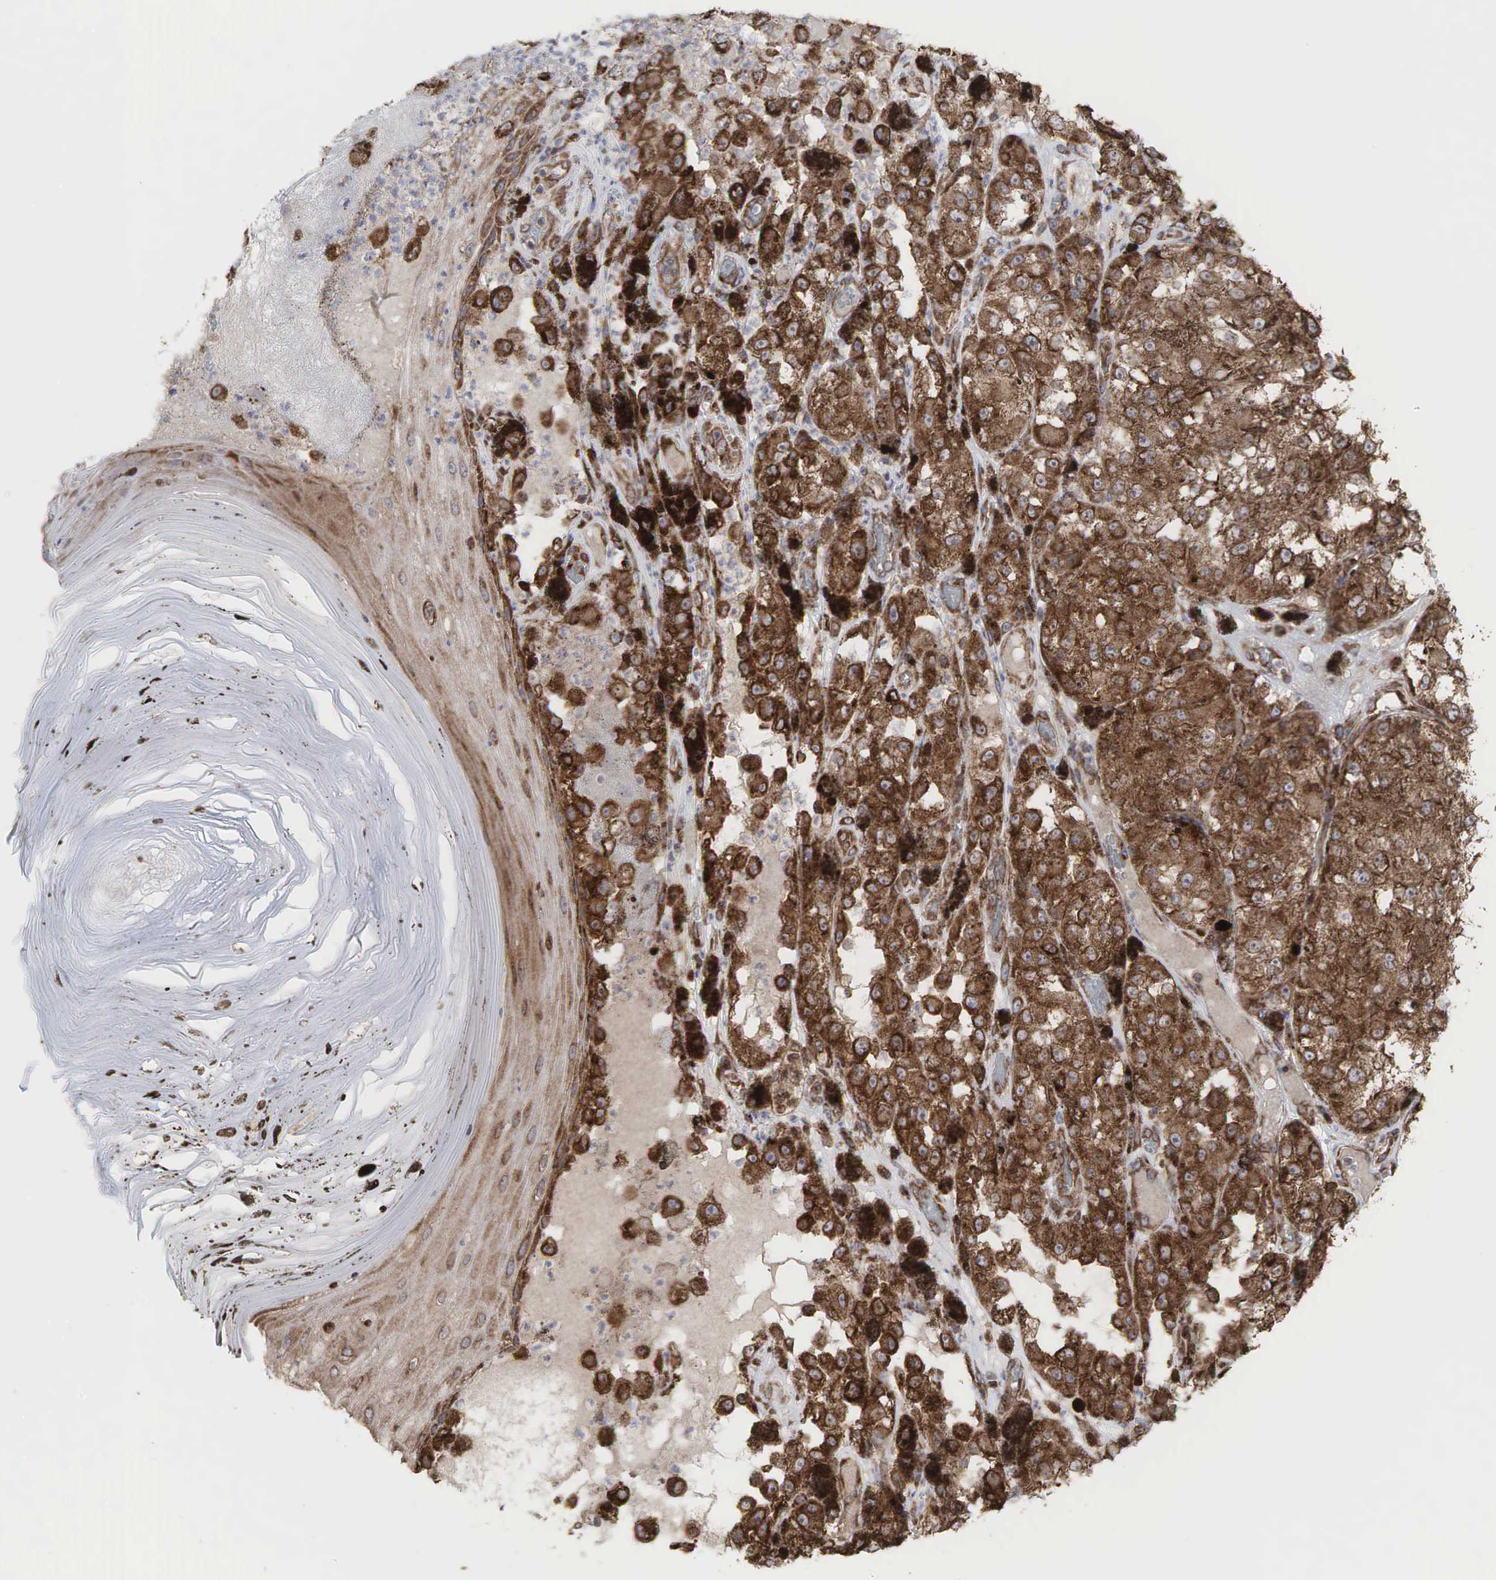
{"staining": {"intensity": "moderate", "quantity": ">75%", "location": "cytoplasmic/membranous"}, "tissue": "melanoma", "cell_type": "Tumor cells", "image_type": "cancer", "snomed": [{"axis": "morphology", "description": "Malignant melanoma, NOS"}, {"axis": "topography", "description": "Skin"}], "caption": "Melanoma stained with a protein marker exhibits moderate staining in tumor cells.", "gene": "PABPC5", "patient": {"sex": "male", "age": 67}}